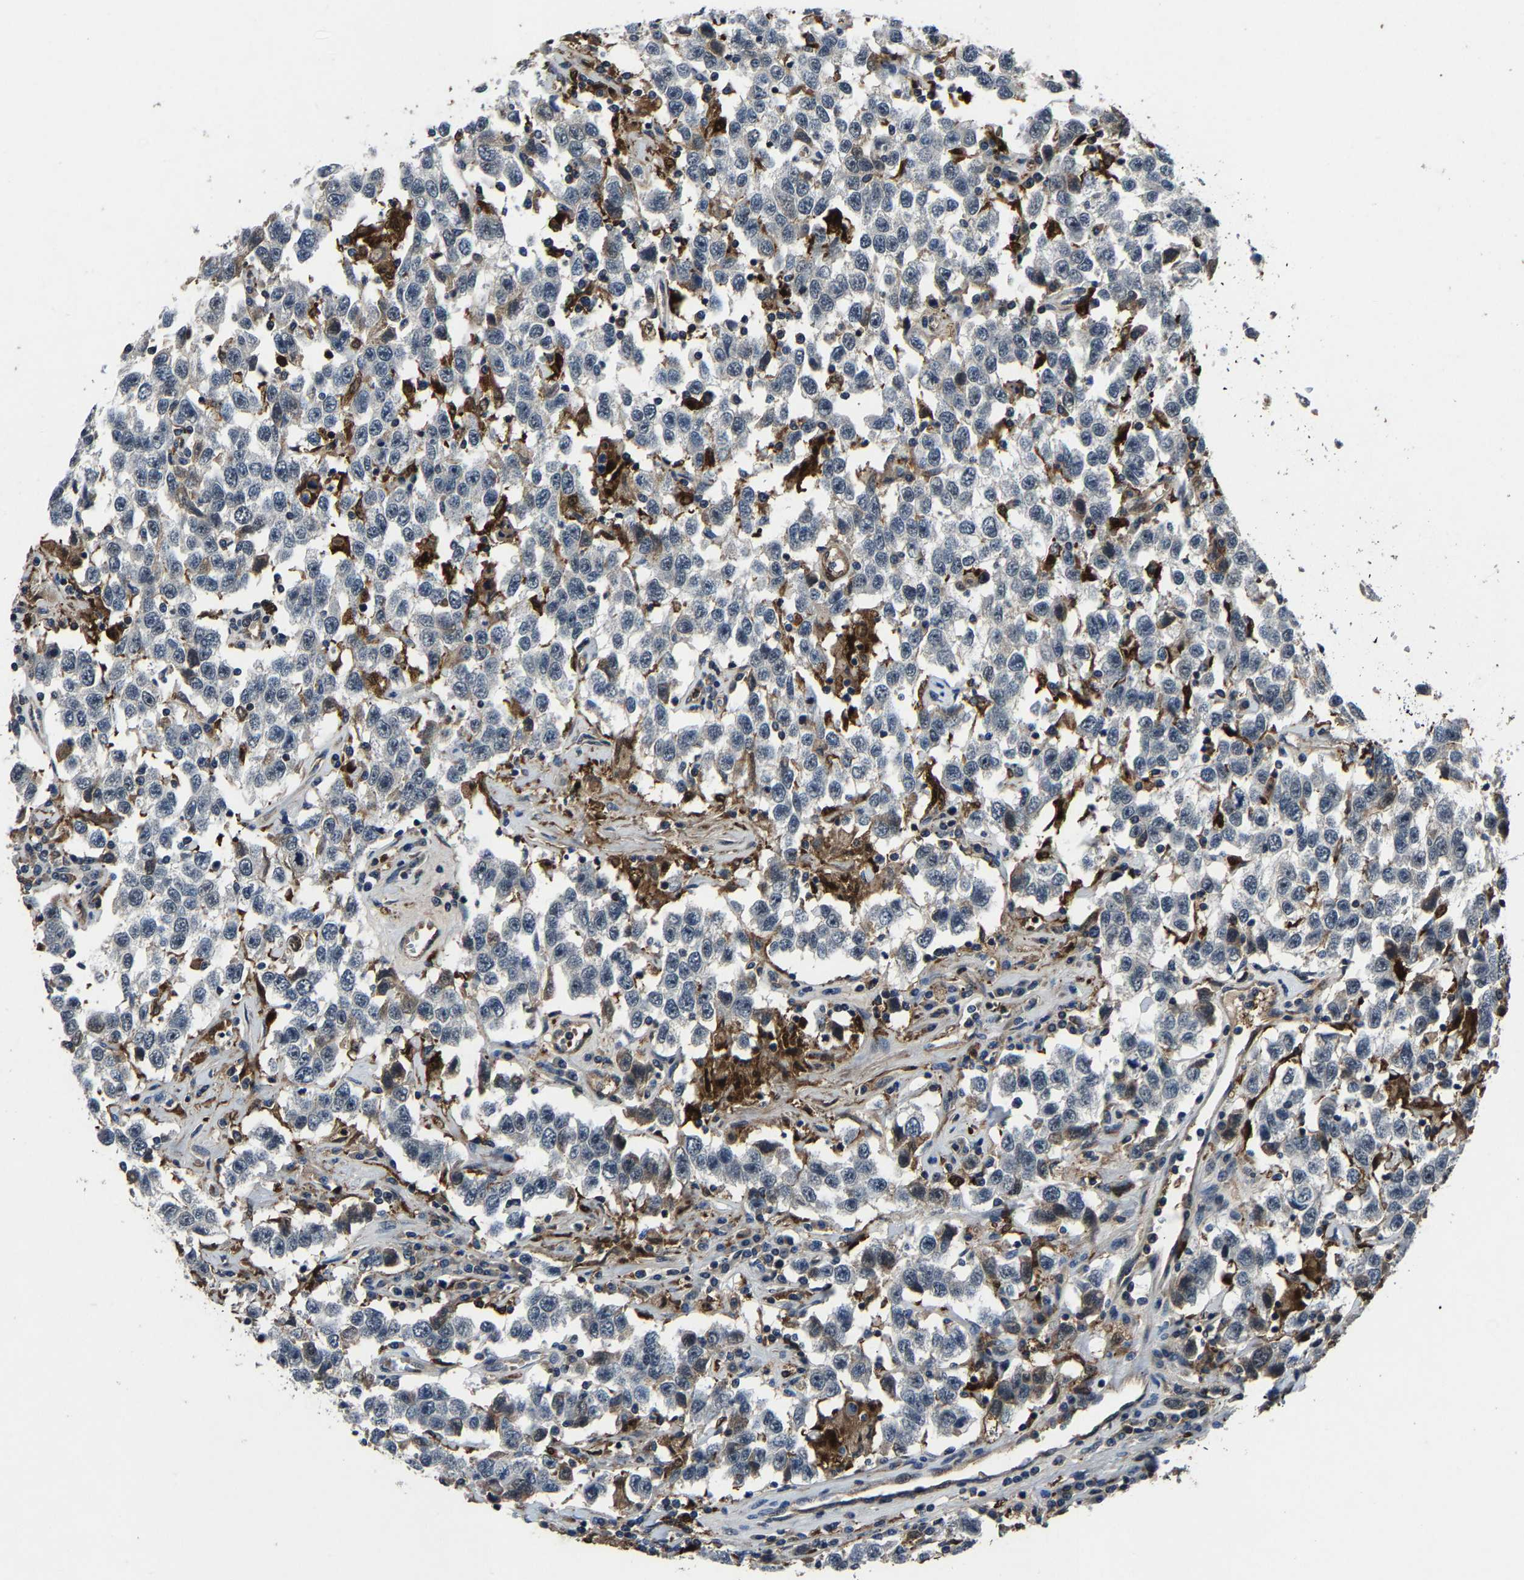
{"staining": {"intensity": "weak", "quantity": "<25%", "location": "cytoplasmic/membranous"}, "tissue": "testis cancer", "cell_type": "Tumor cells", "image_type": "cancer", "snomed": [{"axis": "morphology", "description": "Seminoma, NOS"}, {"axis": "topography", "description": "Testis"}], "caption": "Immunohistochemical staining of testis cancer exhibits no significant staining in tumor cells. (DAB (3,3'-diaminobenzidine) IHC visualized using brightfield microscopy, high magnification).", "gene": "PCNX2", "patient": {"sex": "male", "age": 41}}